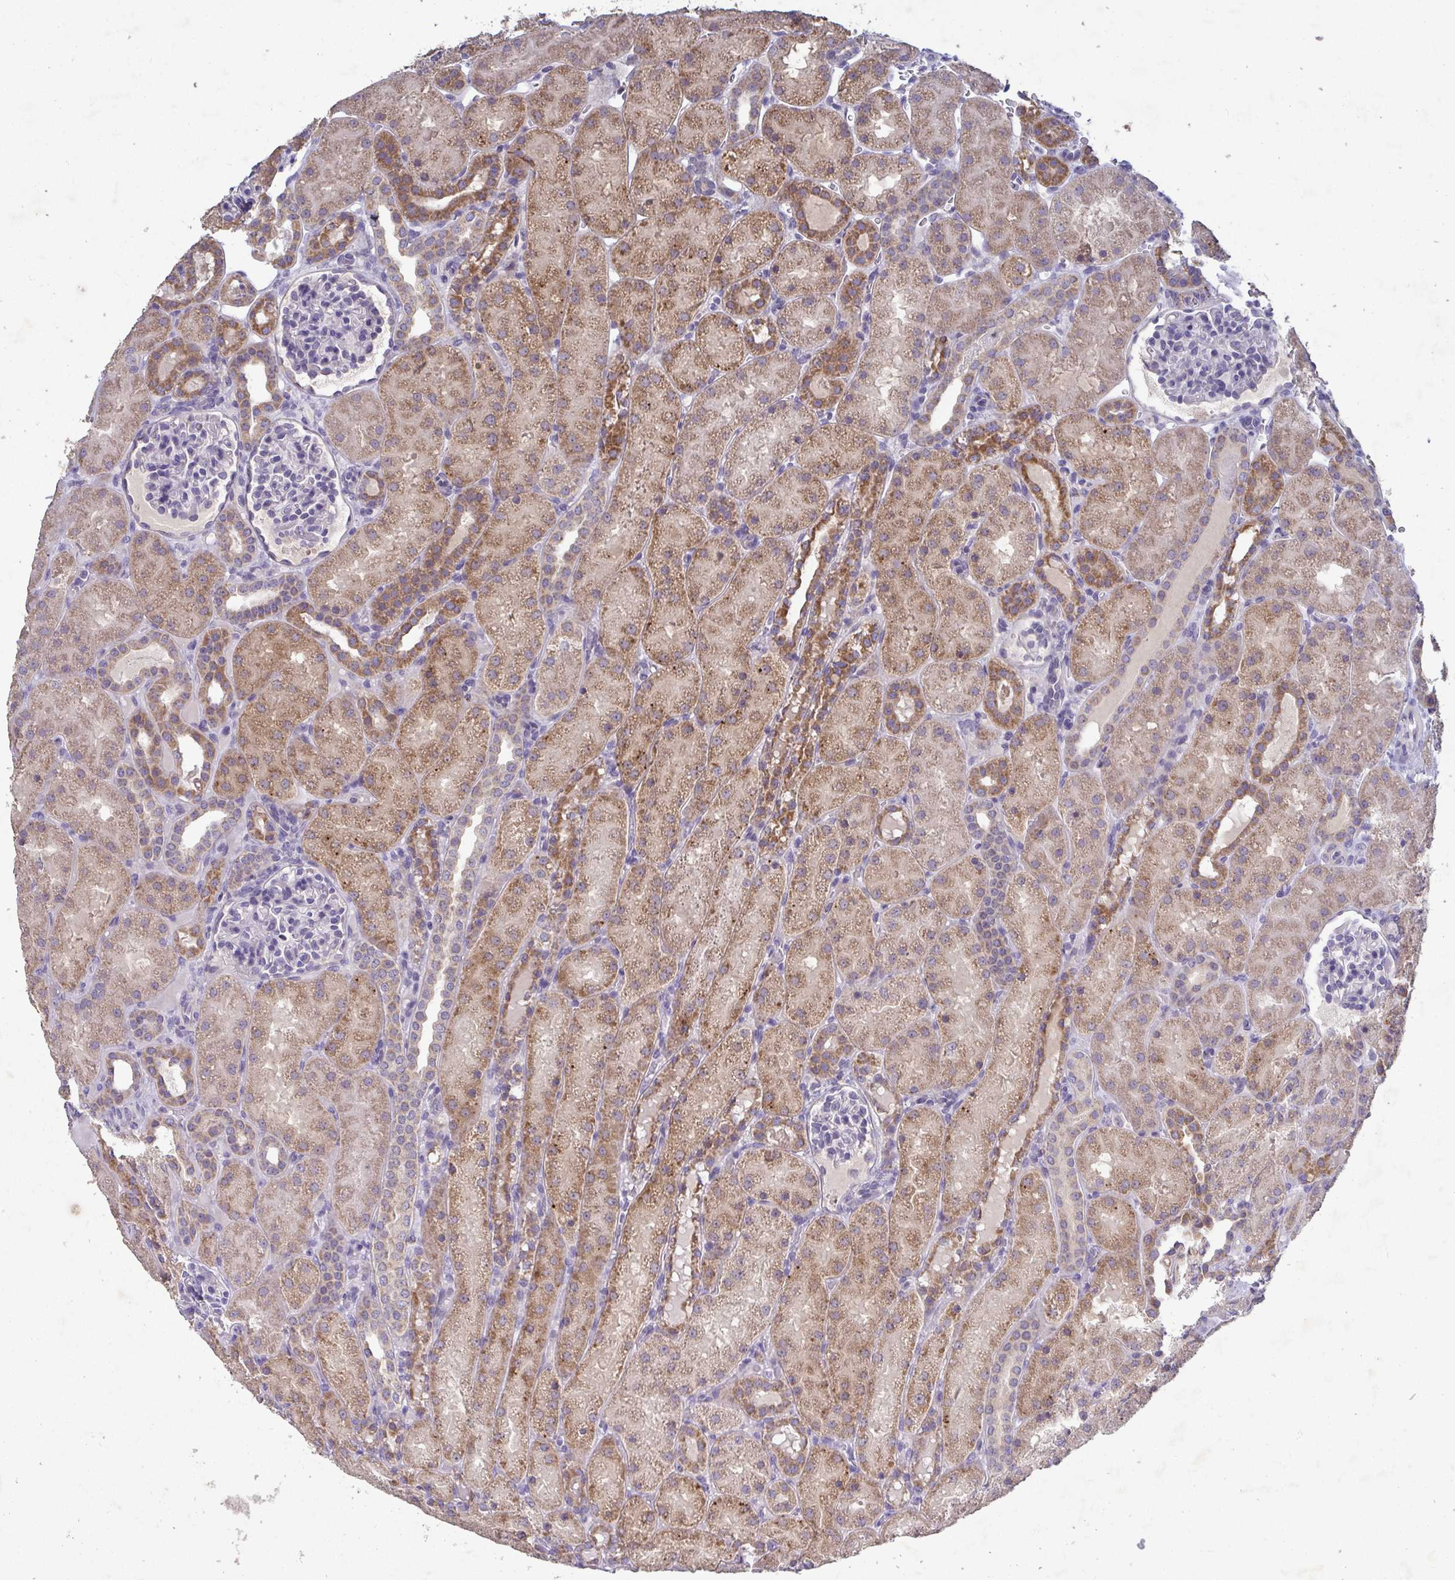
{"staining": {"intensity": "negative", "quantity": "none", "location": "none"}, "tissue": "kidney", "cell_type": "Cells in glomeruli", "image_type": "normal", "snomed": [{"axis": "morphology", "description": "Normal tissue, NOS"}, {"axis": "topography", "description": "Kidney"}], "caption": "Immunohistochemical staining of unremarkable human kidney reveals no significant expression in cells in glomeruli. (Stains: DAB (3,3'-diaminobenzidine) immunohistochemistry (IHC) with hematoxylin counter stain, Microscopy: brightfield microscopy at high magnification).", "gene": "GALNT13", "patient": {"sex": "male", "age": 2}}